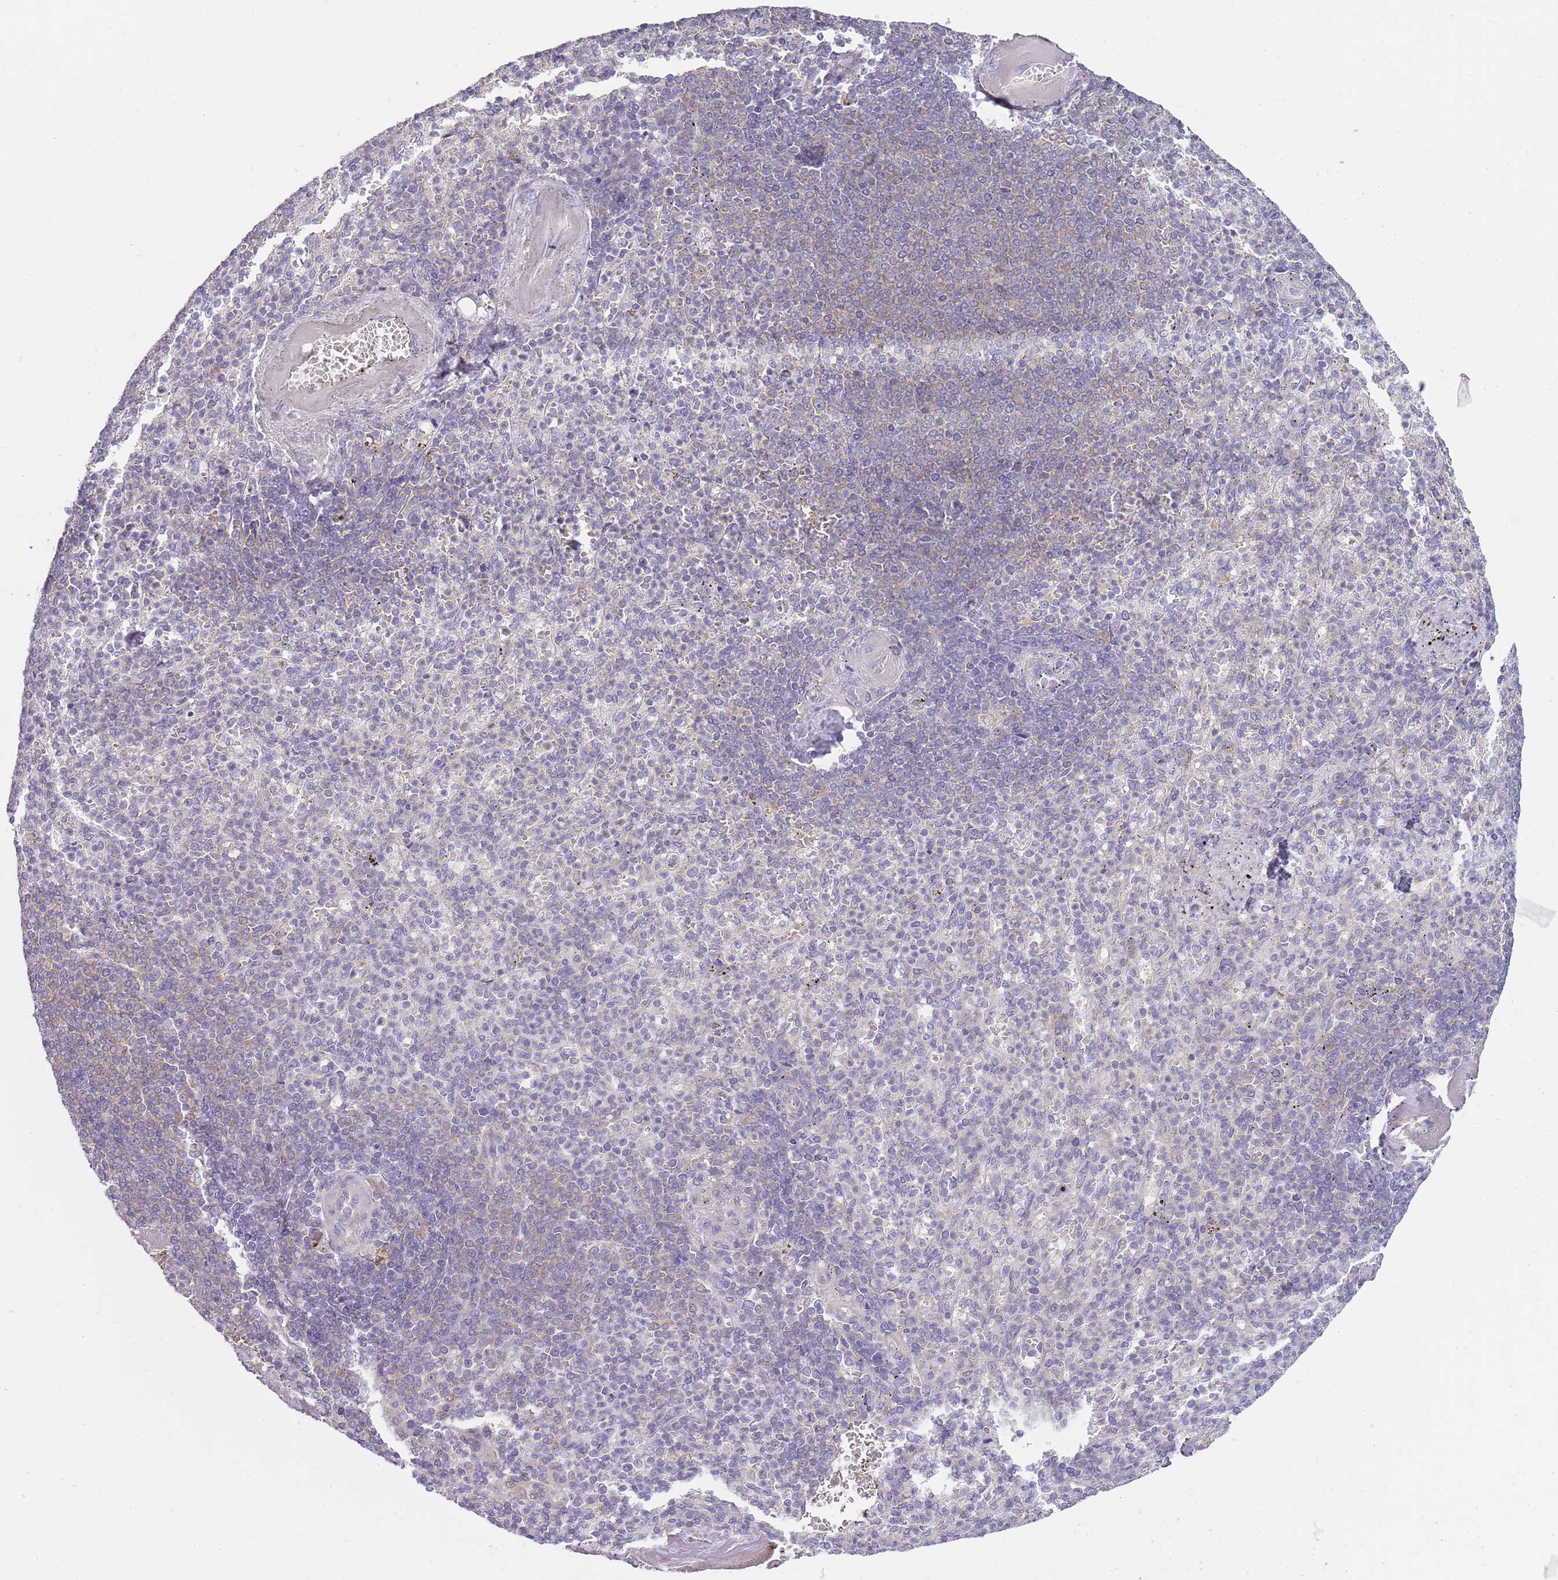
{"staining": {"intensity": "negative", "quantity": "none", "location": "none"}, "tissue": "spleen", "cell_type": "Cells in red pulp", "image_type": "normal", "snomed": [{"axis": "morphology", "description": "Normal tissue, NOS"}, {"axis": "topography", "description": "Spleen"}], "caption": "Immunohistochemical staining of benign spleen demonstrates no significant positivity in cells in red pulp.", "gene": "SLC26A6", "patient": {"sex": "female", "age": 74}}